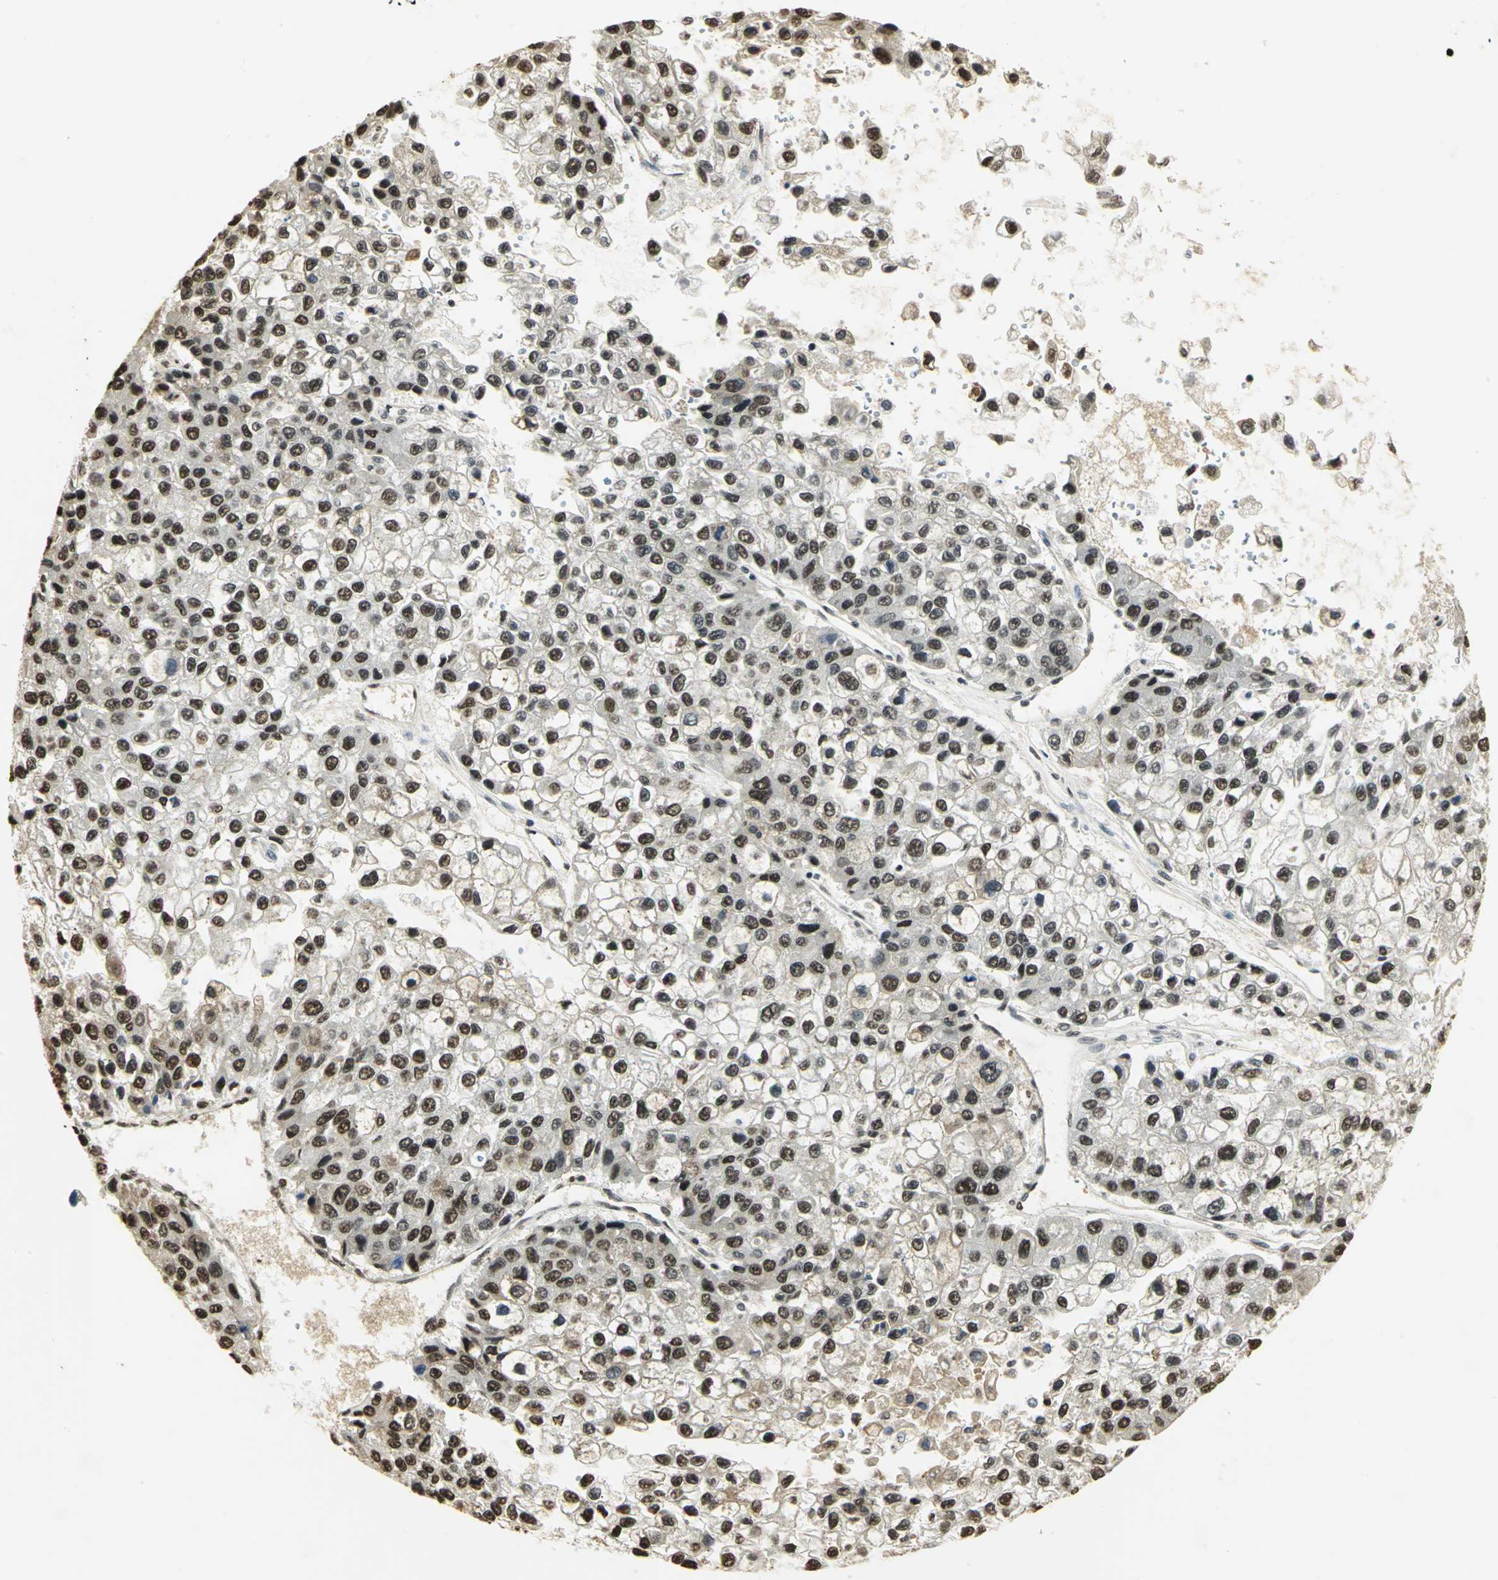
{"staining": {"intensity": "strong", "quantity": ">75%", "location": "nuclear"}, "tissue": "liver cancer", "cell_type": "Tumor cells", "image_type": "cancer", "snomed": [{"axis": "morphology", "description": "Carcinoma, Hepatocellular, NOS"}, {"axis": "topography", "description": "Liver"}], "caption": "Immunohistochemistry micrograph of neoplastic tissue: human liver cancer stained using immunohistochemistry displays high levels of strong protein expression localized specifically in the nuclear of tumor cells, appearing as a nuclear brown color.", "gene": "SET", "patient": {"sex": "female", "age": 66}}